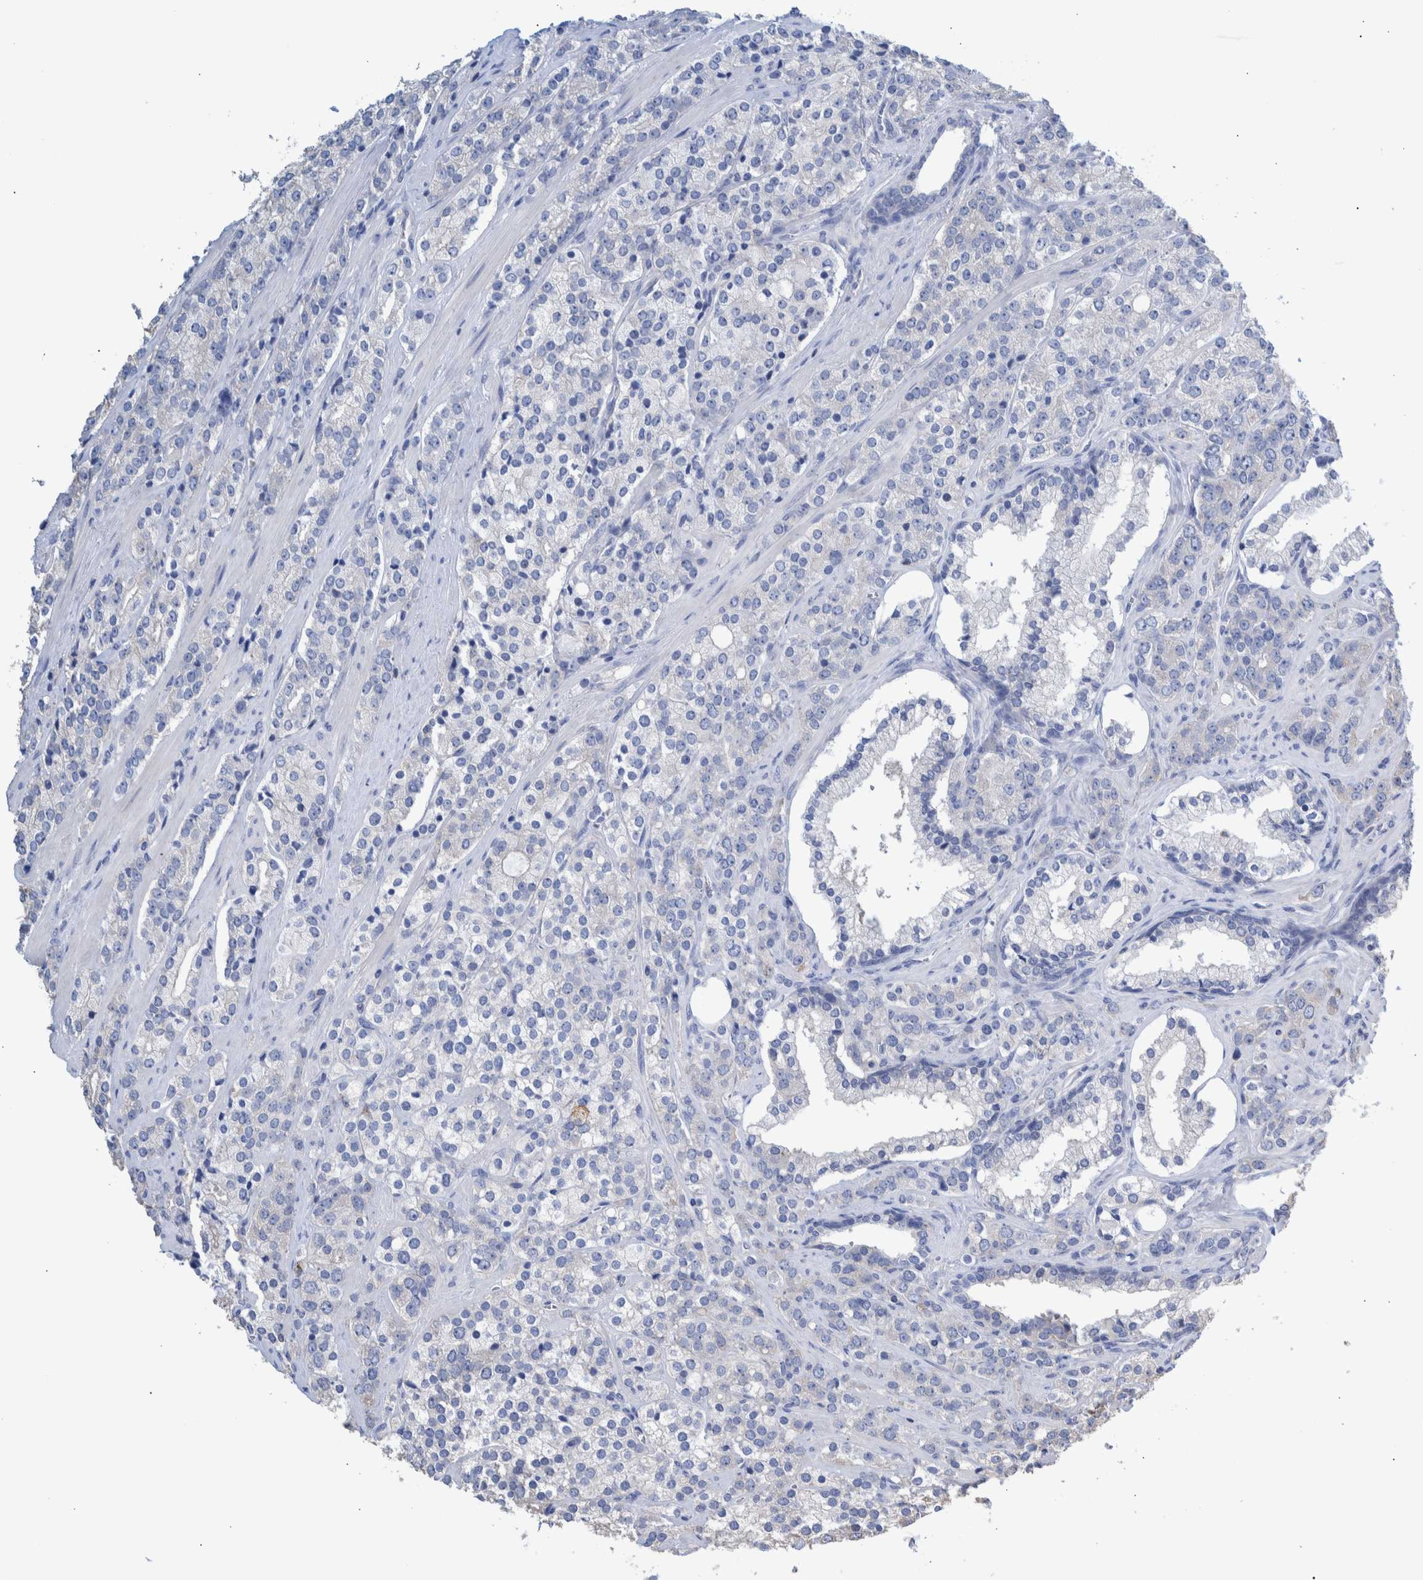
{"staining": {"intensity": "negative", "quantity": "none", "location": "none"}, "tissue": "prostate cancer", "cell_type": "Tumor cells", "image_type": "cancer", "snomed": [{"axis": "morphology", "description": "Adenocarcinoma, High grade"}, {"axis": "topography", "description": "Prostate"}], "caption": "This is an IHC micrograph of prostate high-grade adenocarcinoma. There is no positivity in tumor cells.", "gene": "PPP3CC", "patient": {"sex": "male", "age": 71}}